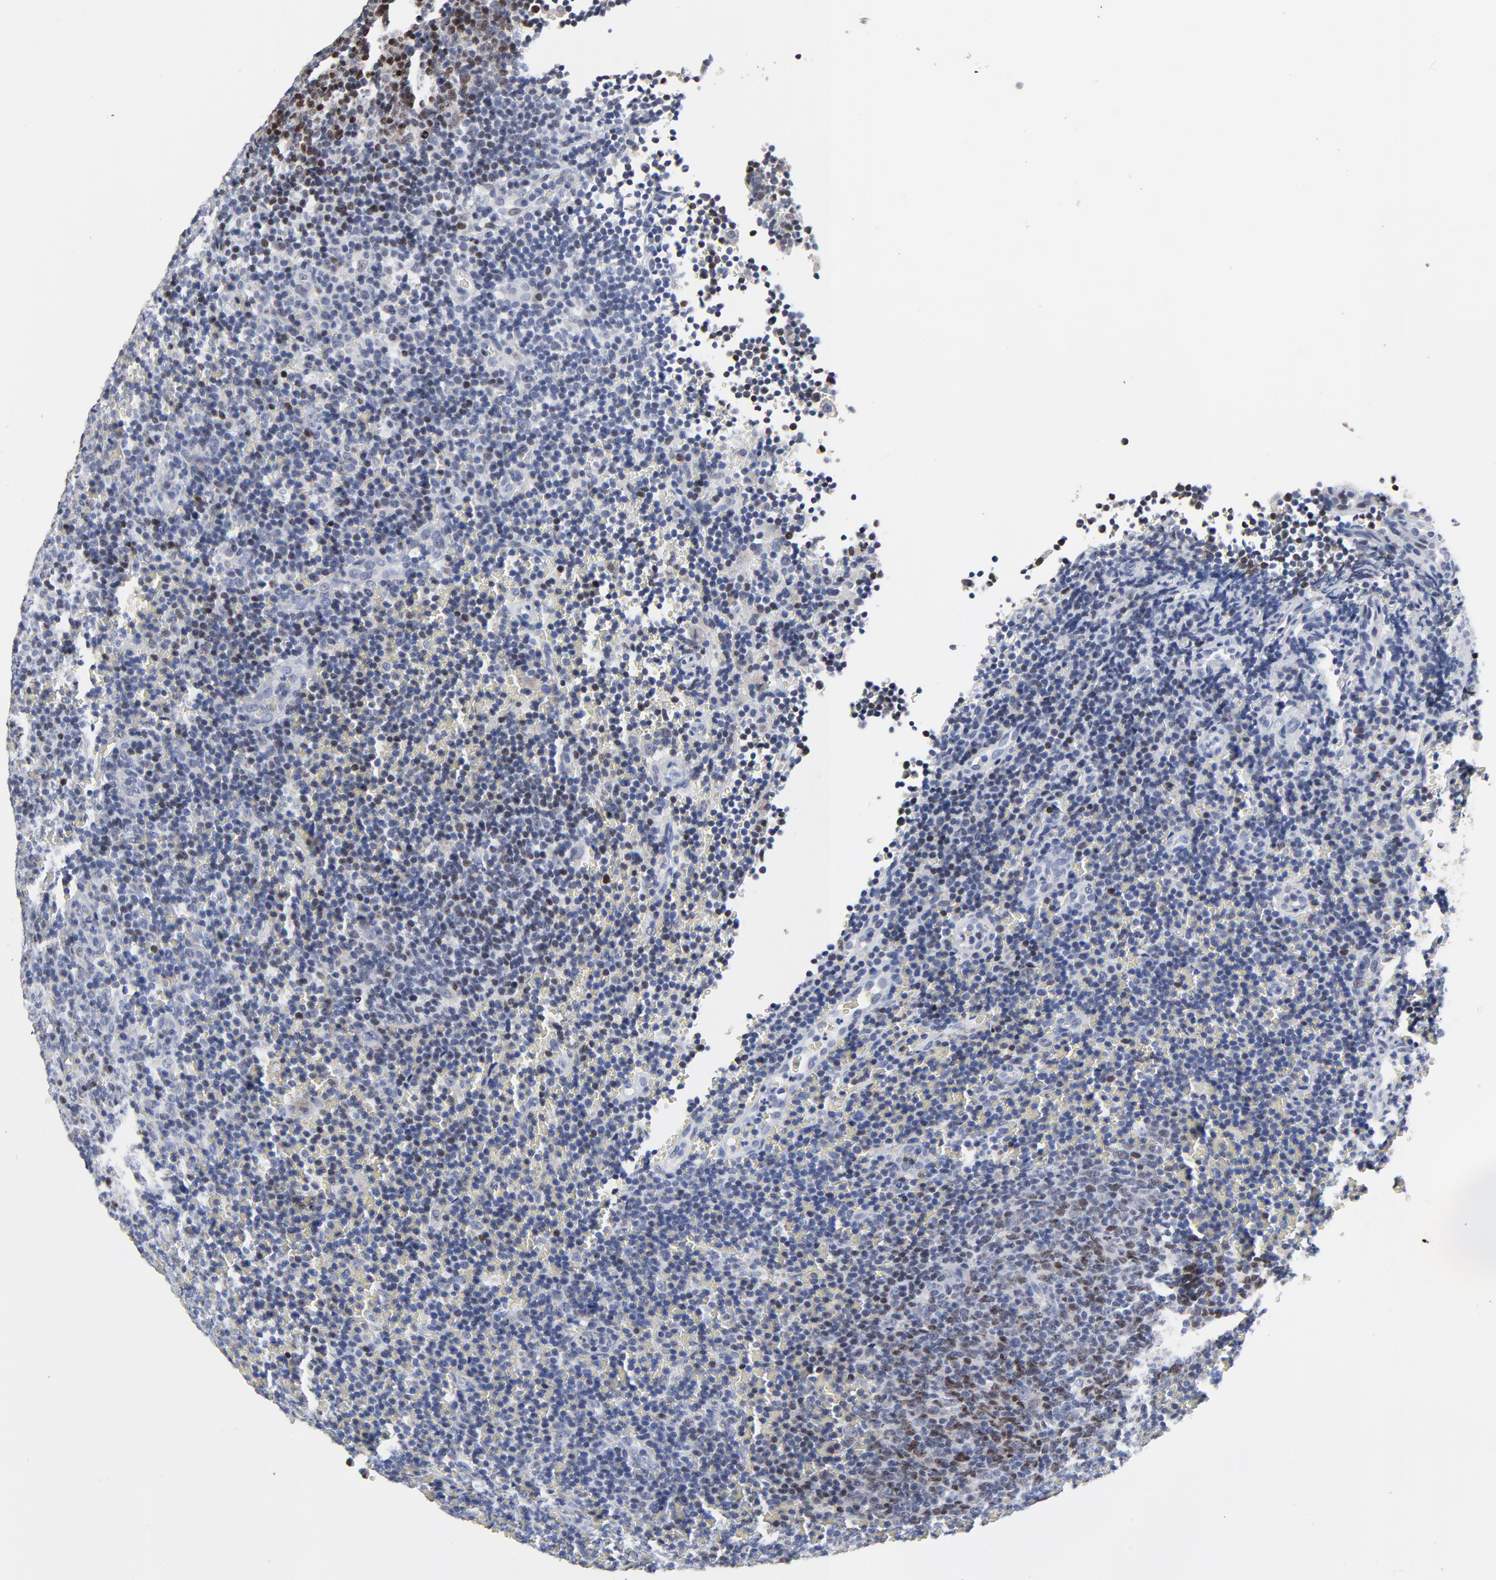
{"staining": {"intensity": "moderate", "quantity": "<25%", "location": "nuclear"}, "tissue": "lymphoma", "cell_type": "Tumor cells", "image_type": "cancer", "snomed": [{"axis": "morphology", "description": "Malignant lymphoma, non-Hodgkin's type, Low grade"}, {"axis": "topography", "description": "Lymph node"}], "caption": "Immunohistochemistry staining of low-grade malignant lymphoma, non-Hodgkin's type, which reveals low levels of moderate nuclear positivity in approximately <25% of tumor cells indicating moderate nuclear protein expression. The staining was performed using DAB (3,3'-diaminobenzidine) (brown) for protein detection and nuclei were counterstained in hematoxylin (blue).", "gene": "LNX1", "patient": {"sex": "male", "age": 74}}